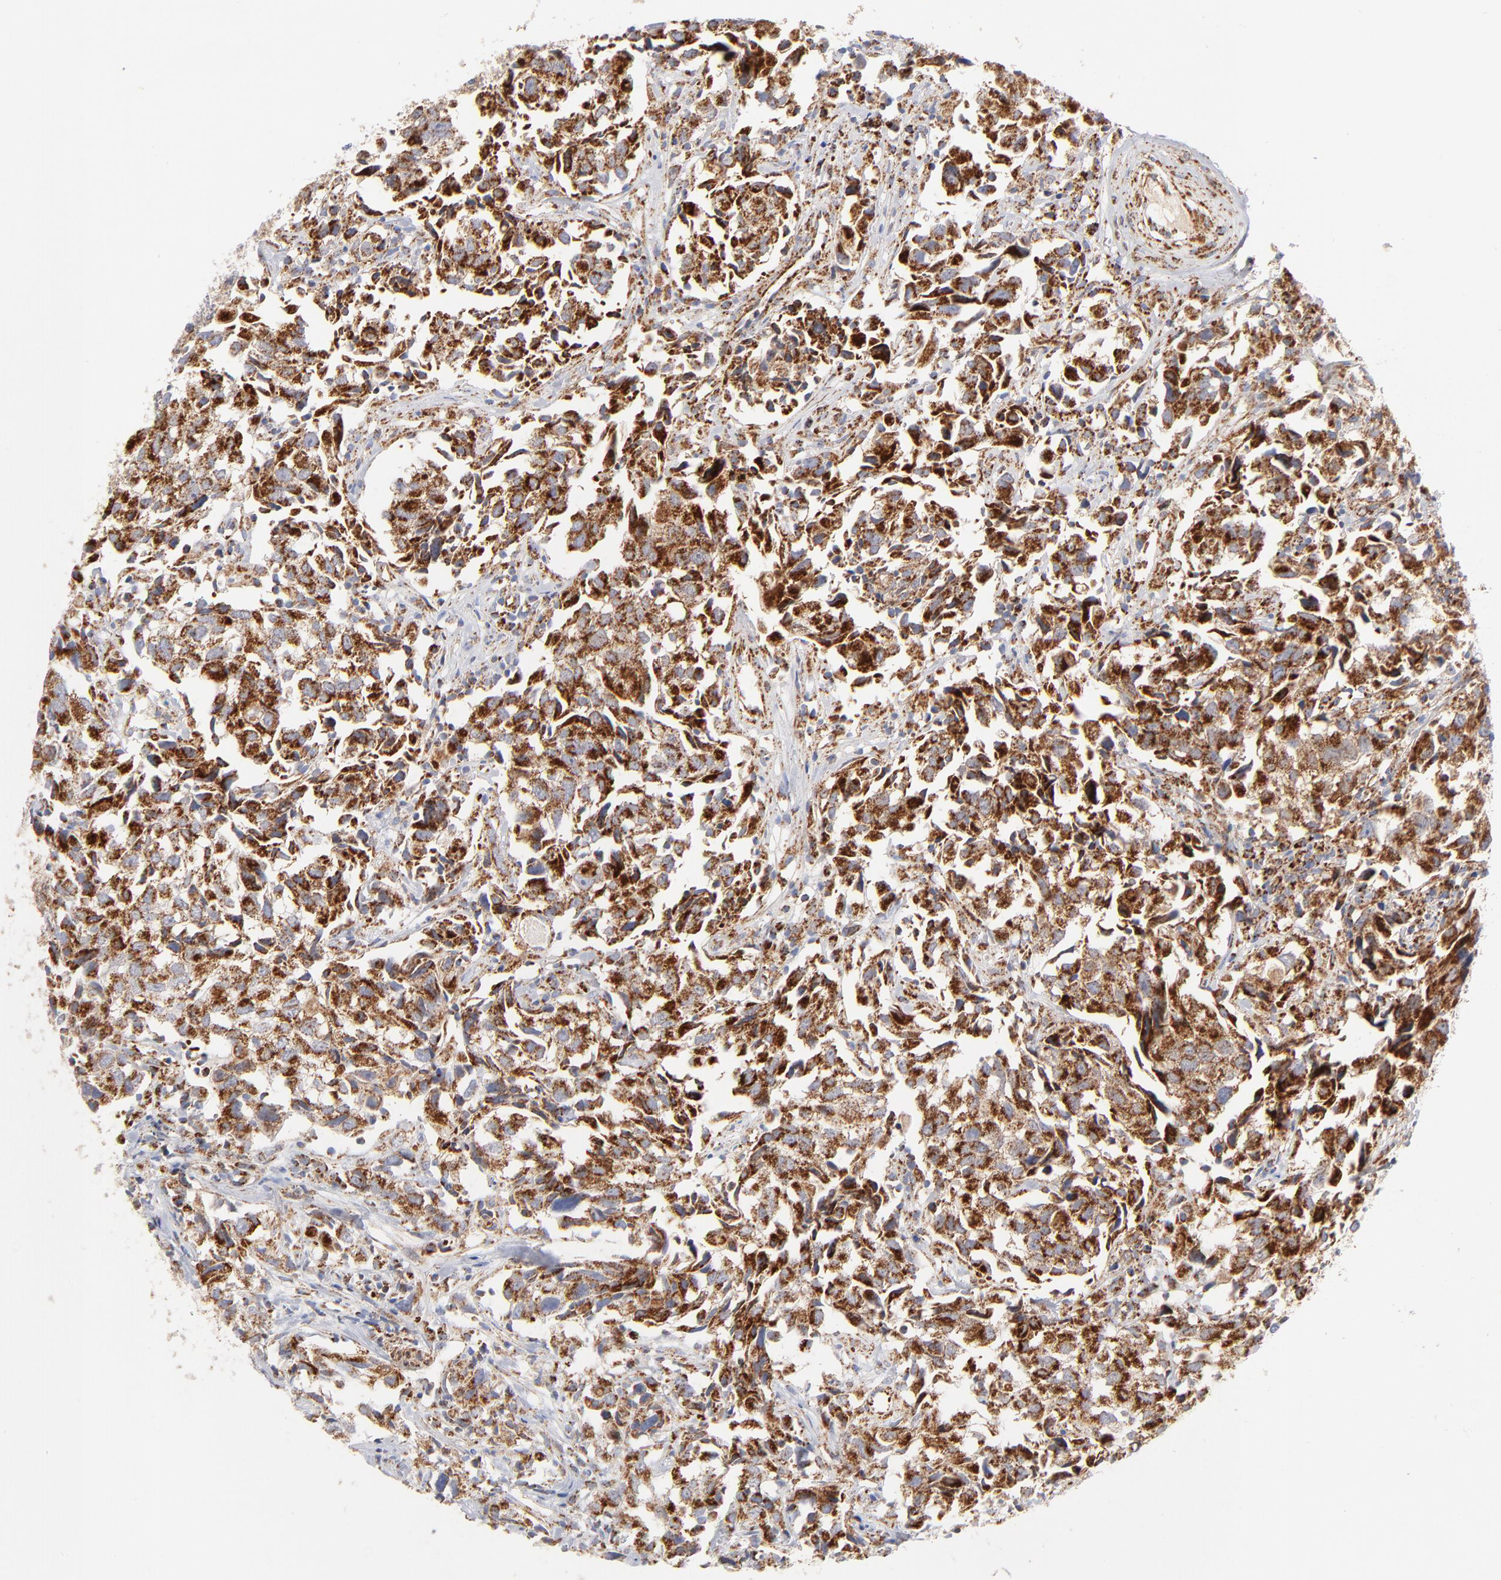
{"staining": {"intensity": "strong", "quantity": ">75%", "location": "cytoplasmic/membranous"}, "tissue": "urothelial cancer", "cell_type": "Tumor cells", "image_type": "cancer", "snomed": [{"axis": "morphology", "description": "Urothelial carcinoma, High grade"}, {"axis": "topography", "description": "Urinary bladder"}], "caption": "A high-resolution histopathology image shows IHC staining of urothelial carcinoma (high-grade), which demonstrates strong cytoplasmic/membranous positivity in approximately >75% of tumor cells.", "gene": "DLAT", "patient": {"sex": "female", "age": 75}}